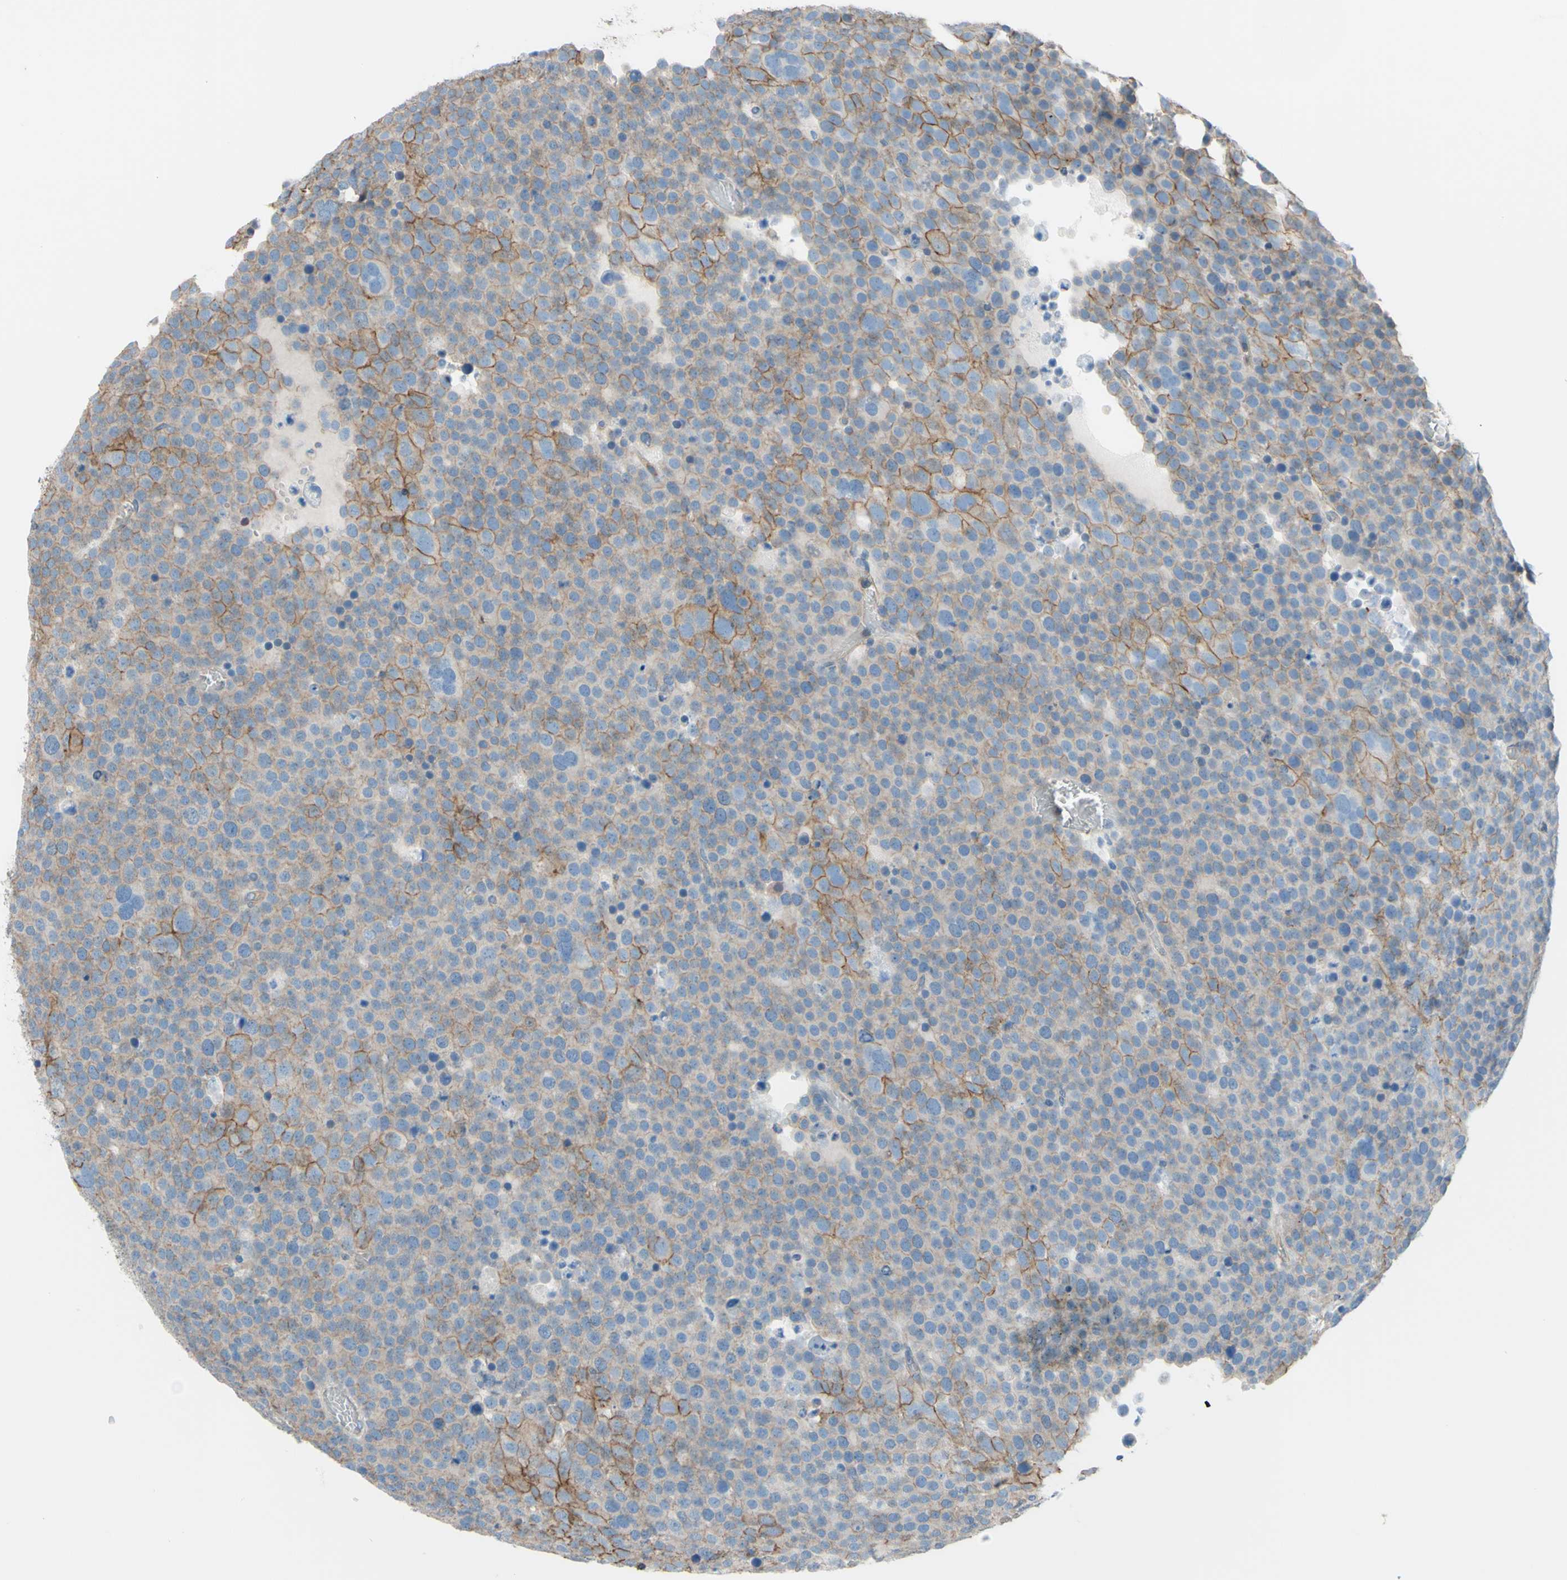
{"staining": {"intensity": "negative", "quantity": "none", "location": "none"}, "tissue": "testis cancer", "cell_type": "Tumor cells", "image_type": "cancer", "snomed": [{"axis": "morphology", "description": "Seminoma, NOS"}, {"axis": "topography", "description": "Testis"}], "caption": "Immunohistochemistry photomicrograph of testis cancer stained for a protein (brown), which shows no staining in tumor cells.", "gene": "ADD1", "patient": {"sex": "male", "age": 71}}